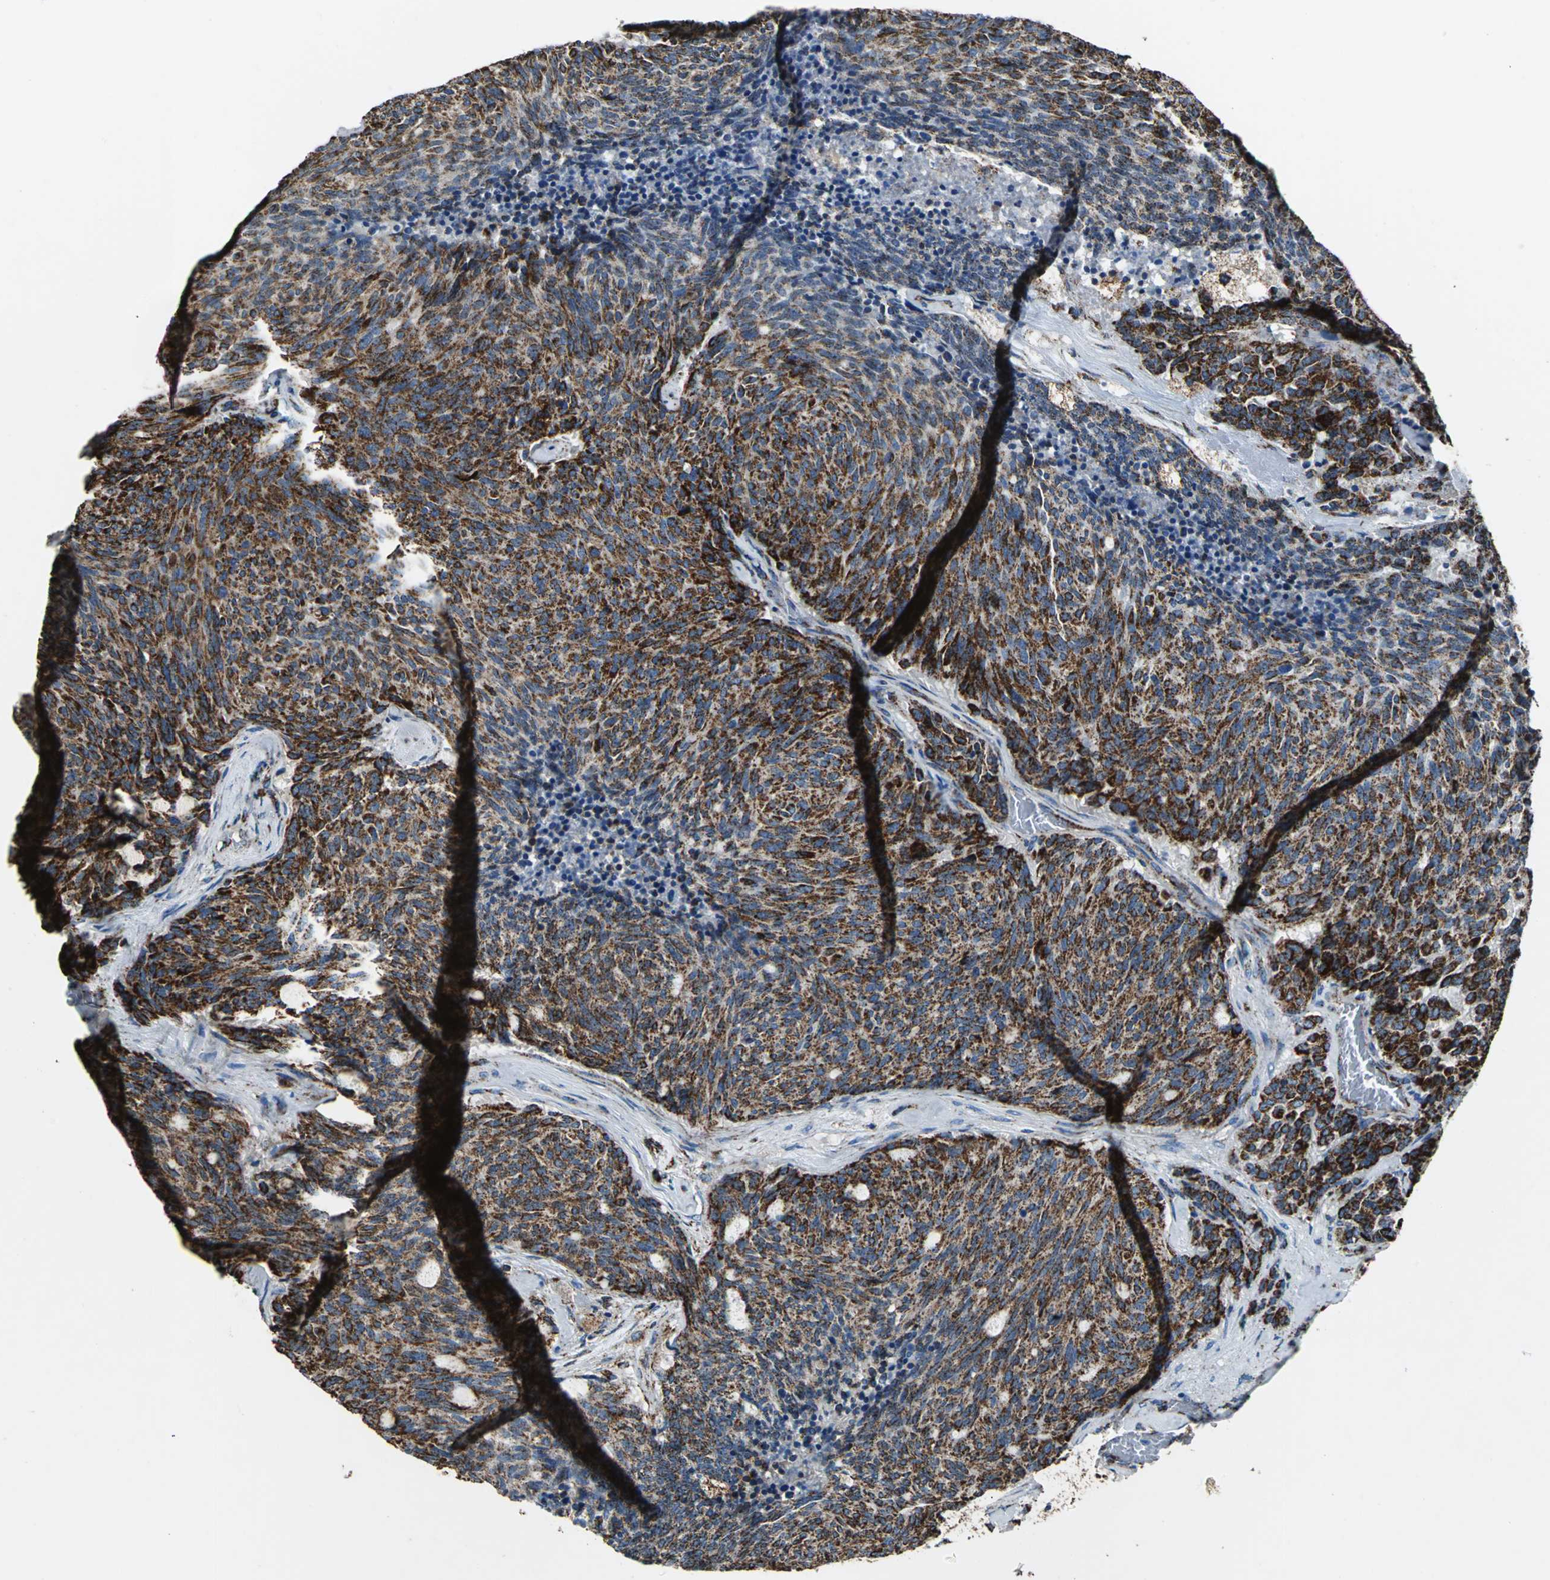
{"staining": {"intensity": "strong", "quantity": ">75%", "location": "cytoplasmic/membranous"}, "tissue": "carcinoid", "cell_type": "Tumor cells", "image_type": "cancer", "snomed": [{"axis": "morphology", "description": "Carcinoid, malignant, NOS"}, {"axis": "topography", "description": "Pancreas"}], "caption": "Human malignant carcinoid stained with a brown dye shows strong cytoplasmic/membranous positive positivity in about >75% of tumor cells.", "gene": "ECH1", "patient": {"sex": "female", "age": 54}}